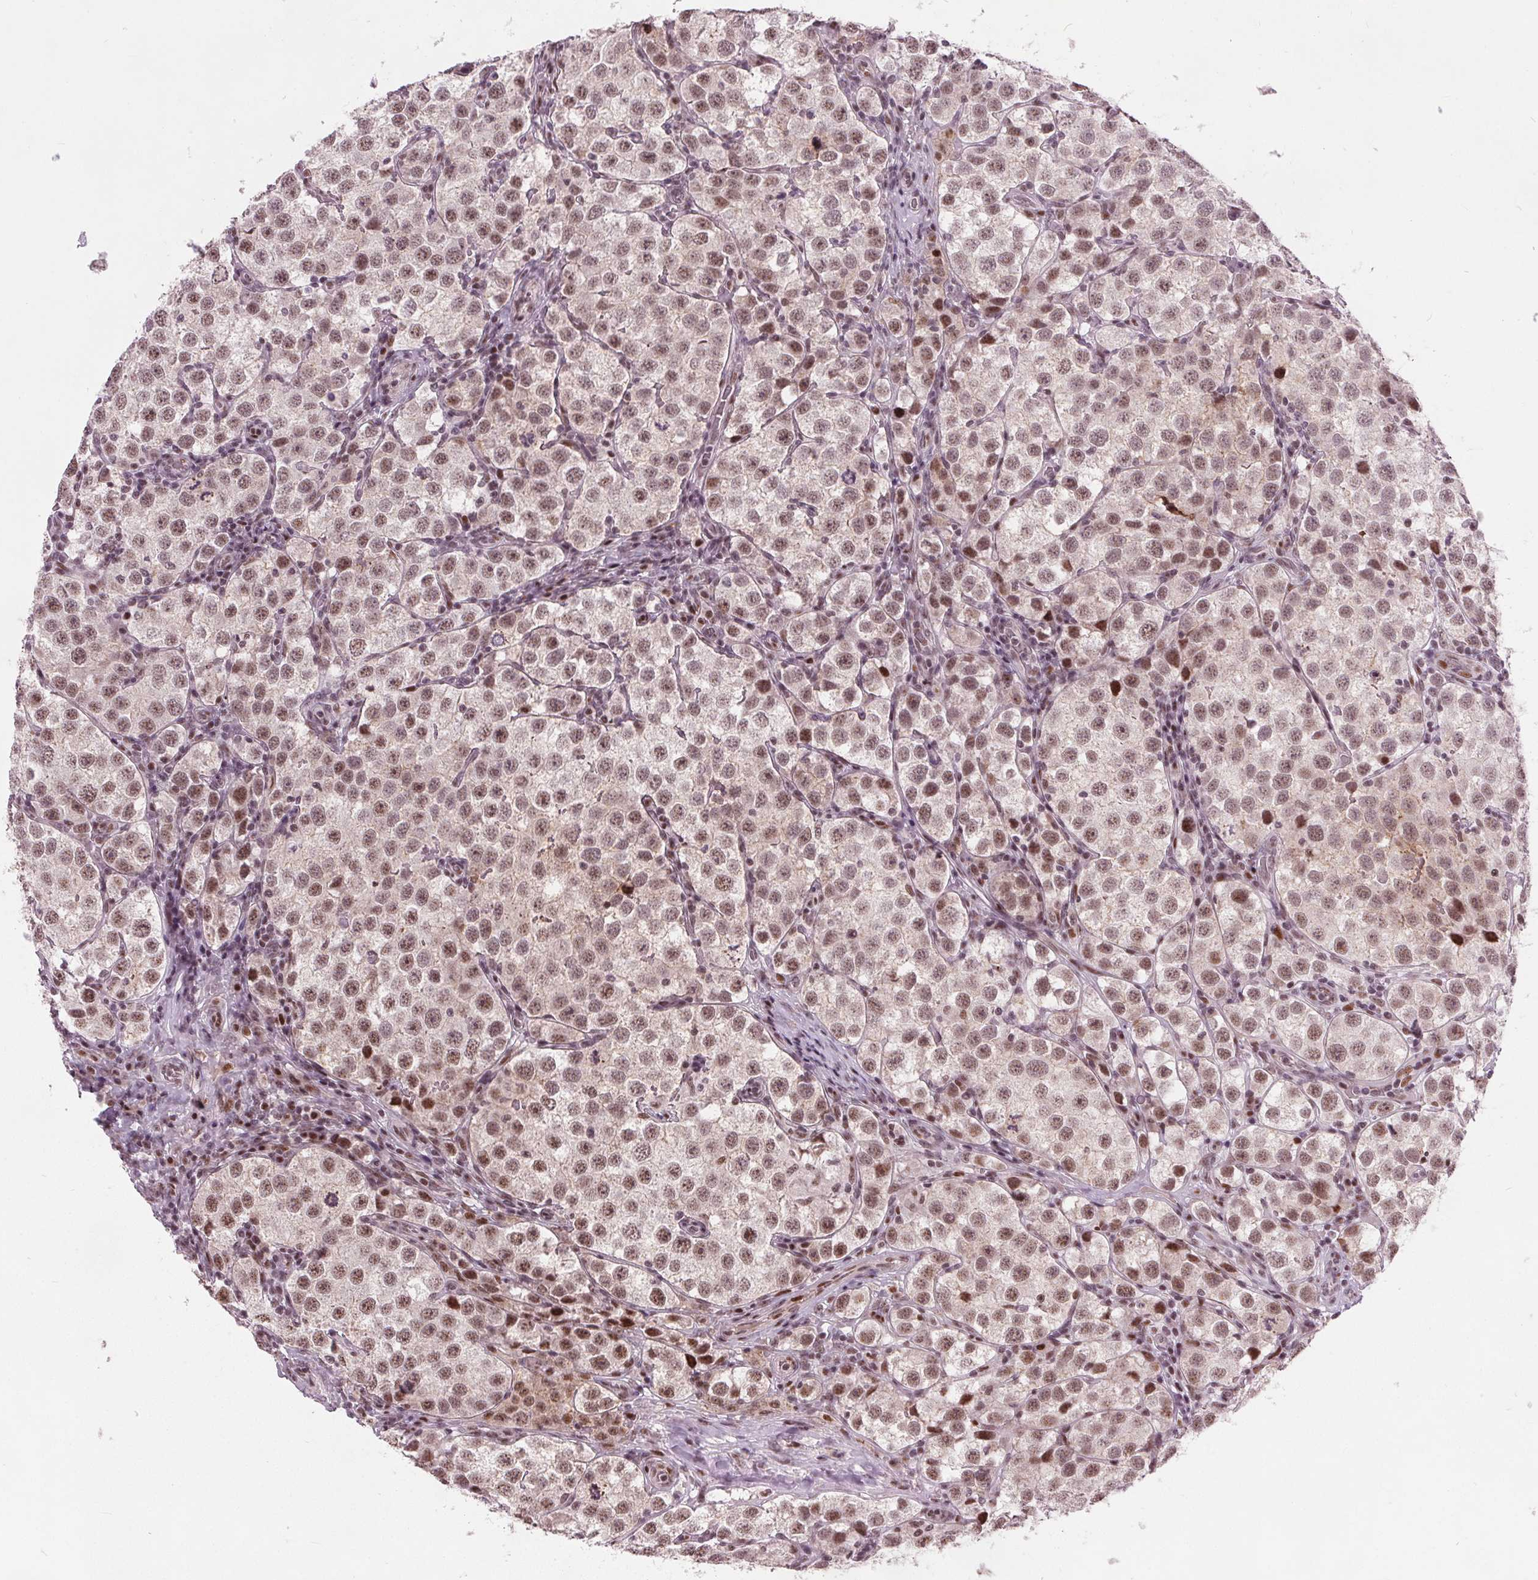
{"staining": {"intensity": "moderate", "quantity": ">75%", "location": "nuclear"}, "tissue": "testis cancer", "cell_type": "Tumor cells", "image_type": "cancer", "snomed": [{"axis": "morphology", "description": "Seminoma, NOS"}, {"axis": "topography", "description": "Testis"}], "caption": "This is a histology image of IHC staining of seminoma (testis), which shows moderate staining in the nuclear of tumor cells.", "gene": "TTC34", "patient": {"sex": "male", "age": 37}}